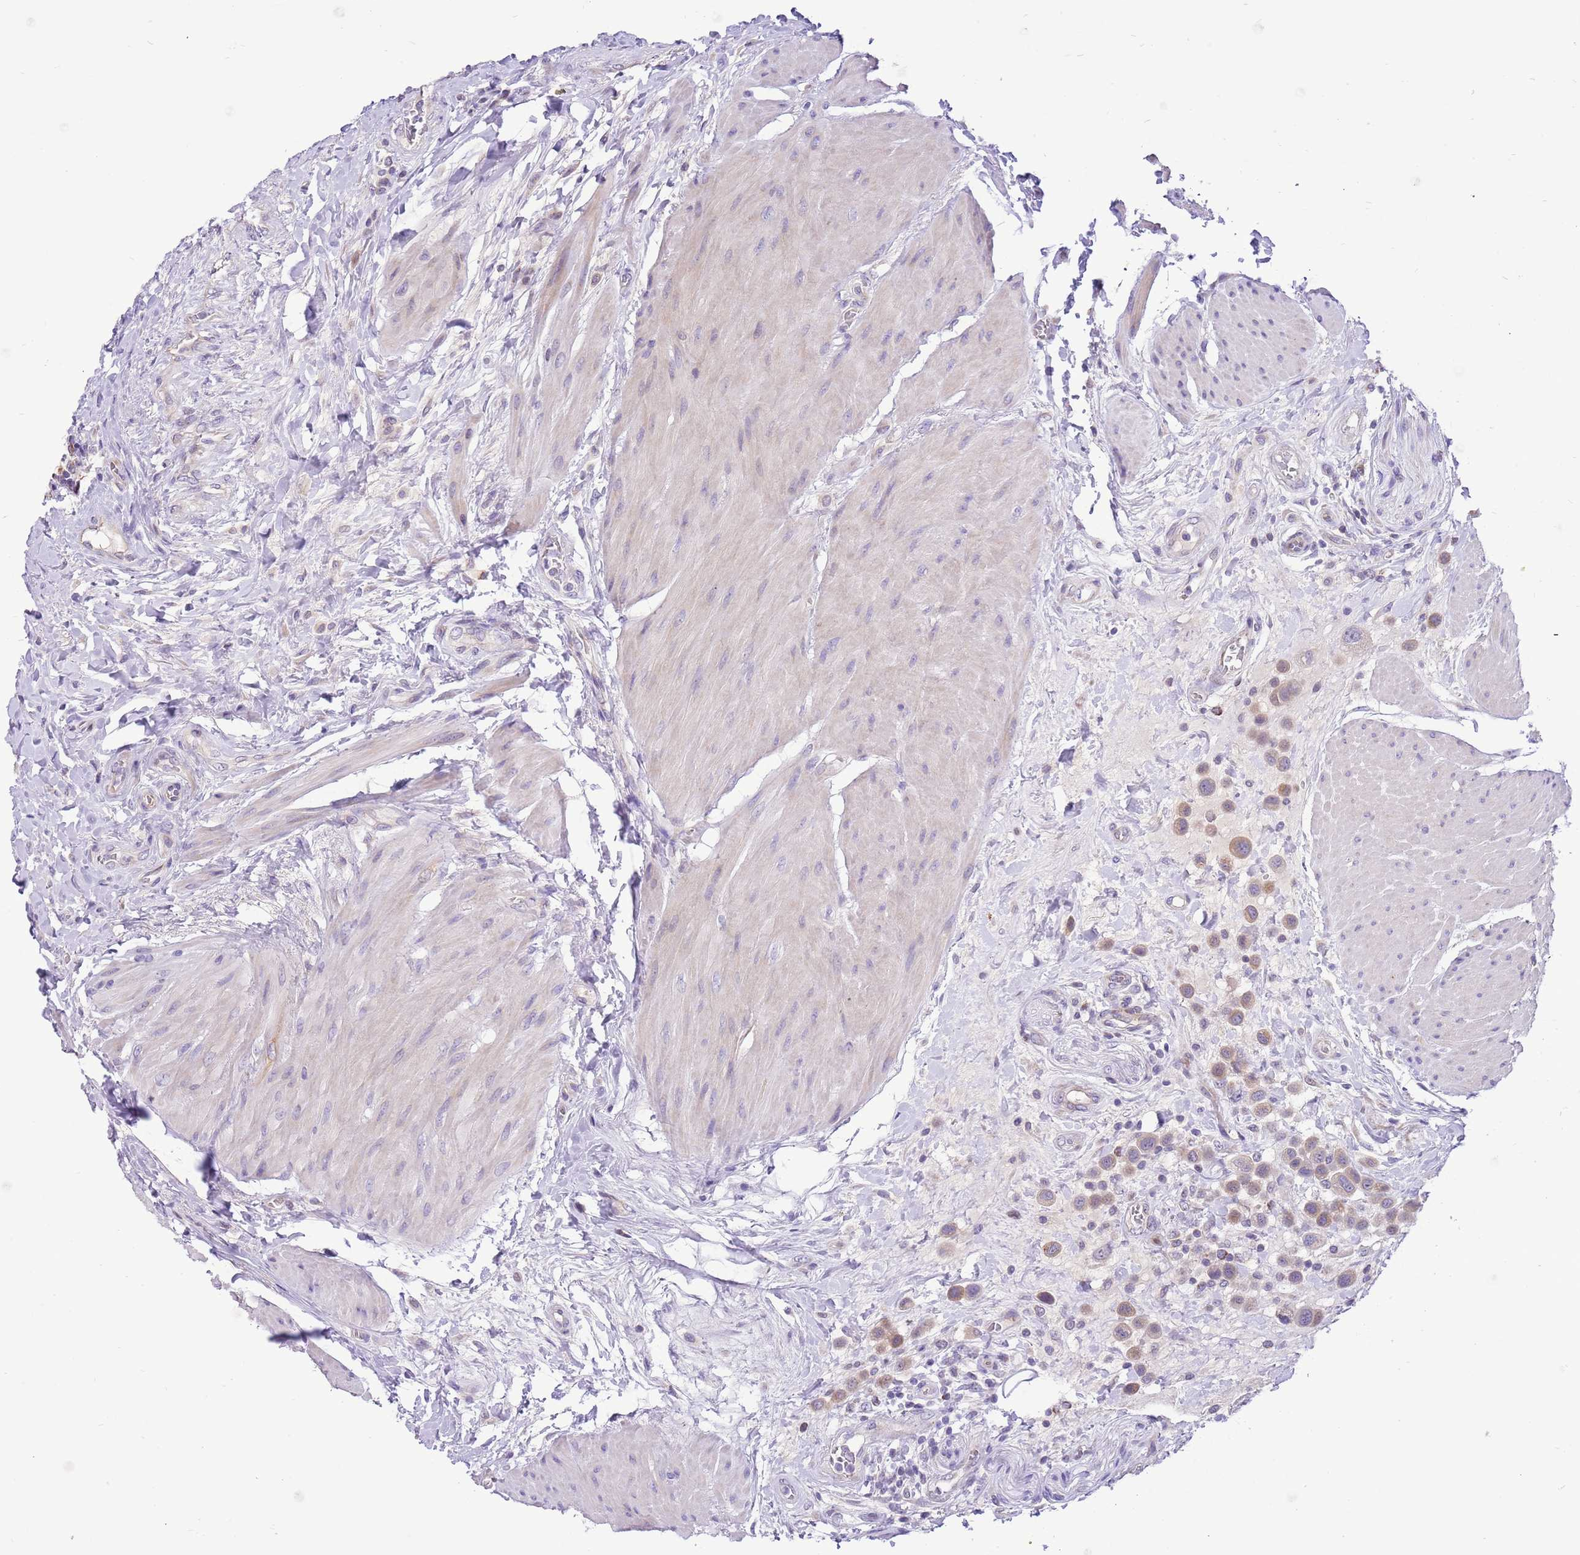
{"staining": {"intensity": "weak", "quantity": ">75%", "location": "cytoplasmic/membranous"}, "tissue": "urothelial cancer", "cell_type": "Tumor cells", "image_type": "cancer", "snomed": [{"axis": "morphology", "description": "Urothelial carcinoma, High grade"}, {"axis": "topography", "description": "Urinary bladder"}], "caption": "Immunohistochemistry micrograph of human urothelial carcinoma (high-grade) stained for a protein (brown), which displays low levels of weak cytoplasmic/membranous positivity in about >75% of tumor cells.", "gene": "COX17", "patient": {"sex": "male", "age": 50}}